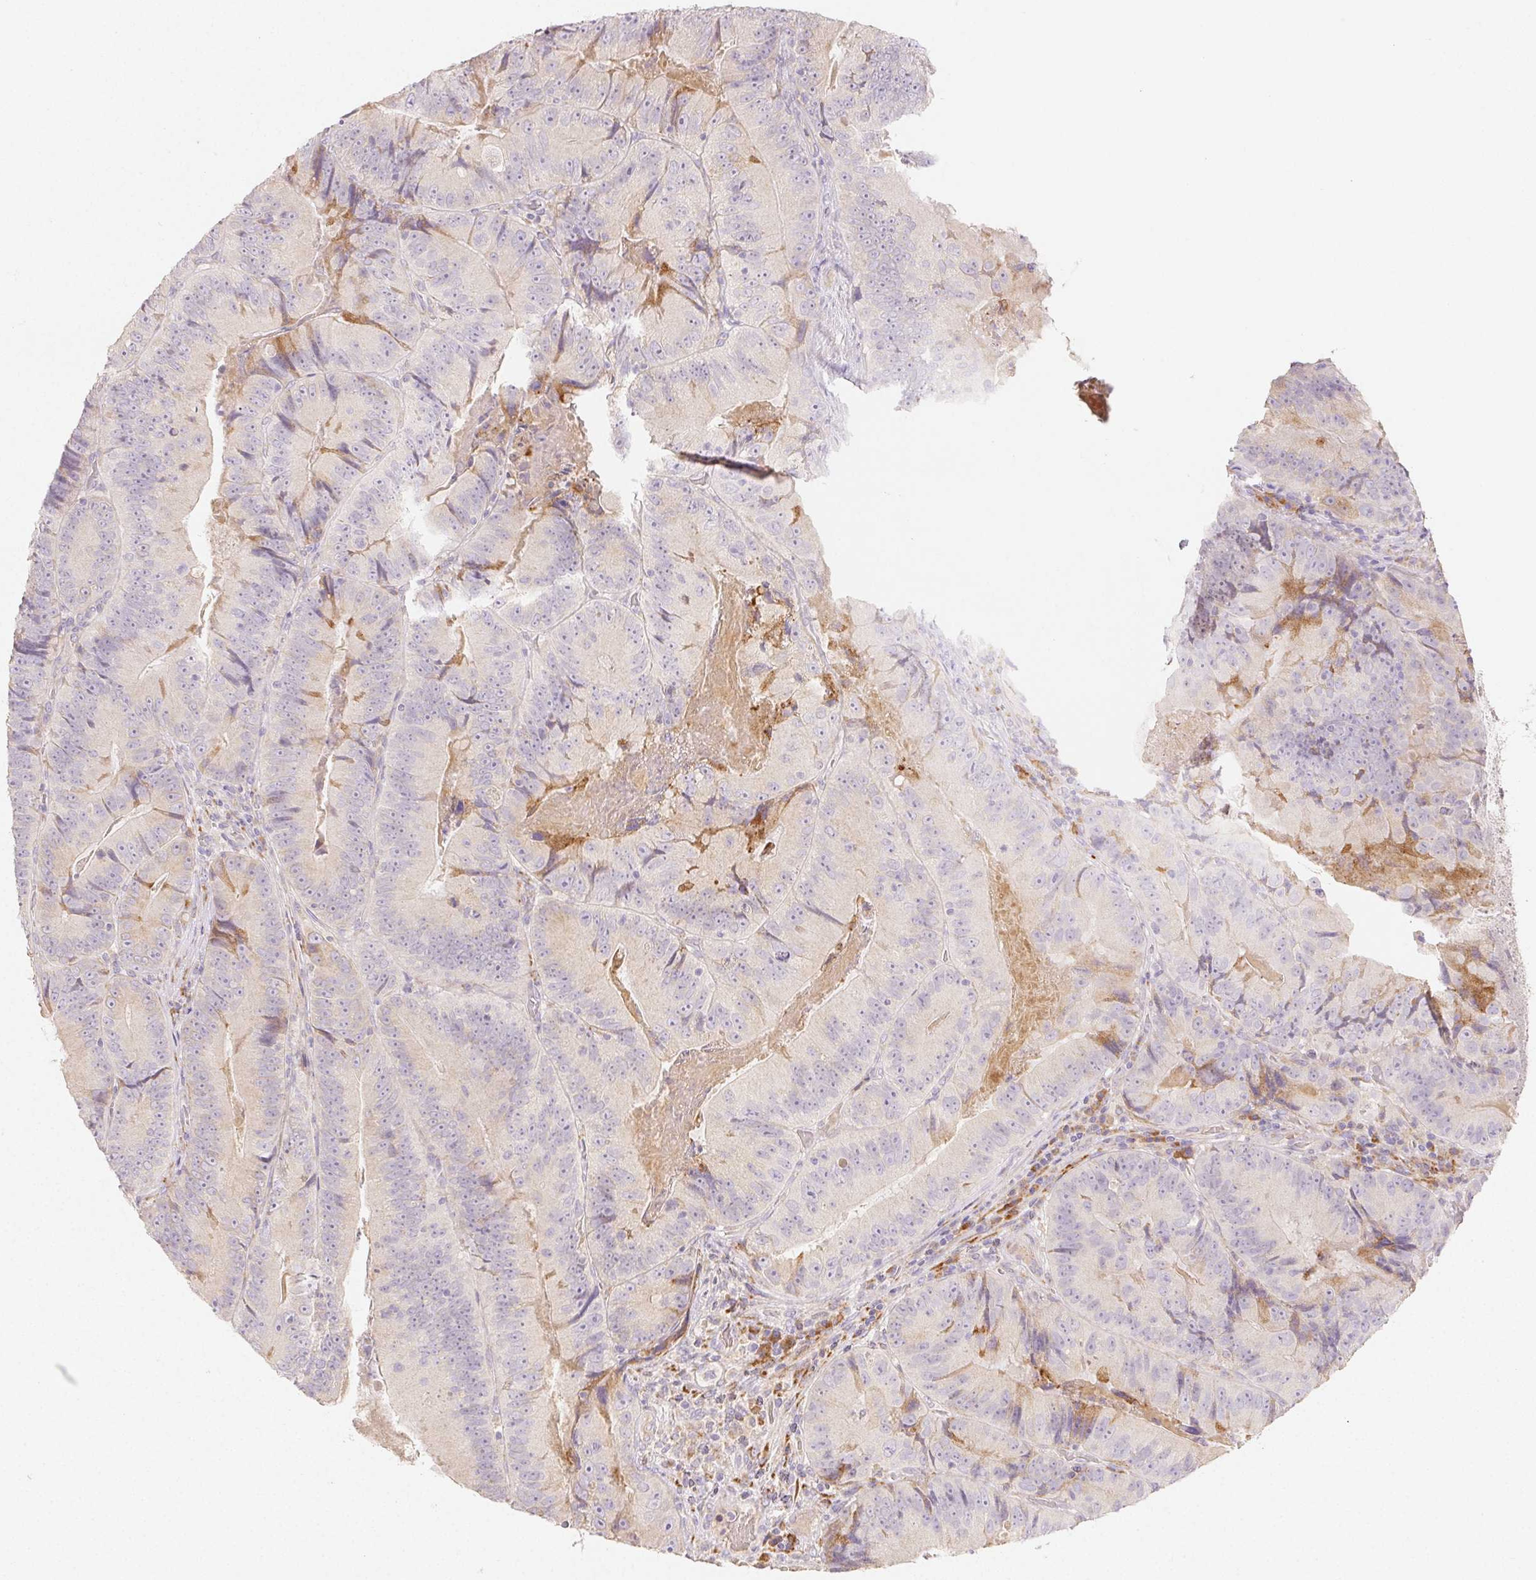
{"staining": {"intensity": "moderate", "quantity": "<25%", "location": "cytoplasmic/membranous"}, "tissue": "colorectal cancer", "cell_type": "Tumor cells", "image_type": "cancer", "snomed": [{"axis": "morphology", "description": "Adenocarcinoma, NOS"}, {"axis": "topography", "description": "Colon"}], "caption": "Moderate cytoplasmic/membranous positivity is present in about <25% of tumor cells in colorectal adenocarcinoma.", "gene": "ACVR1B", "patient": {"sex": "female", "age": 86}}